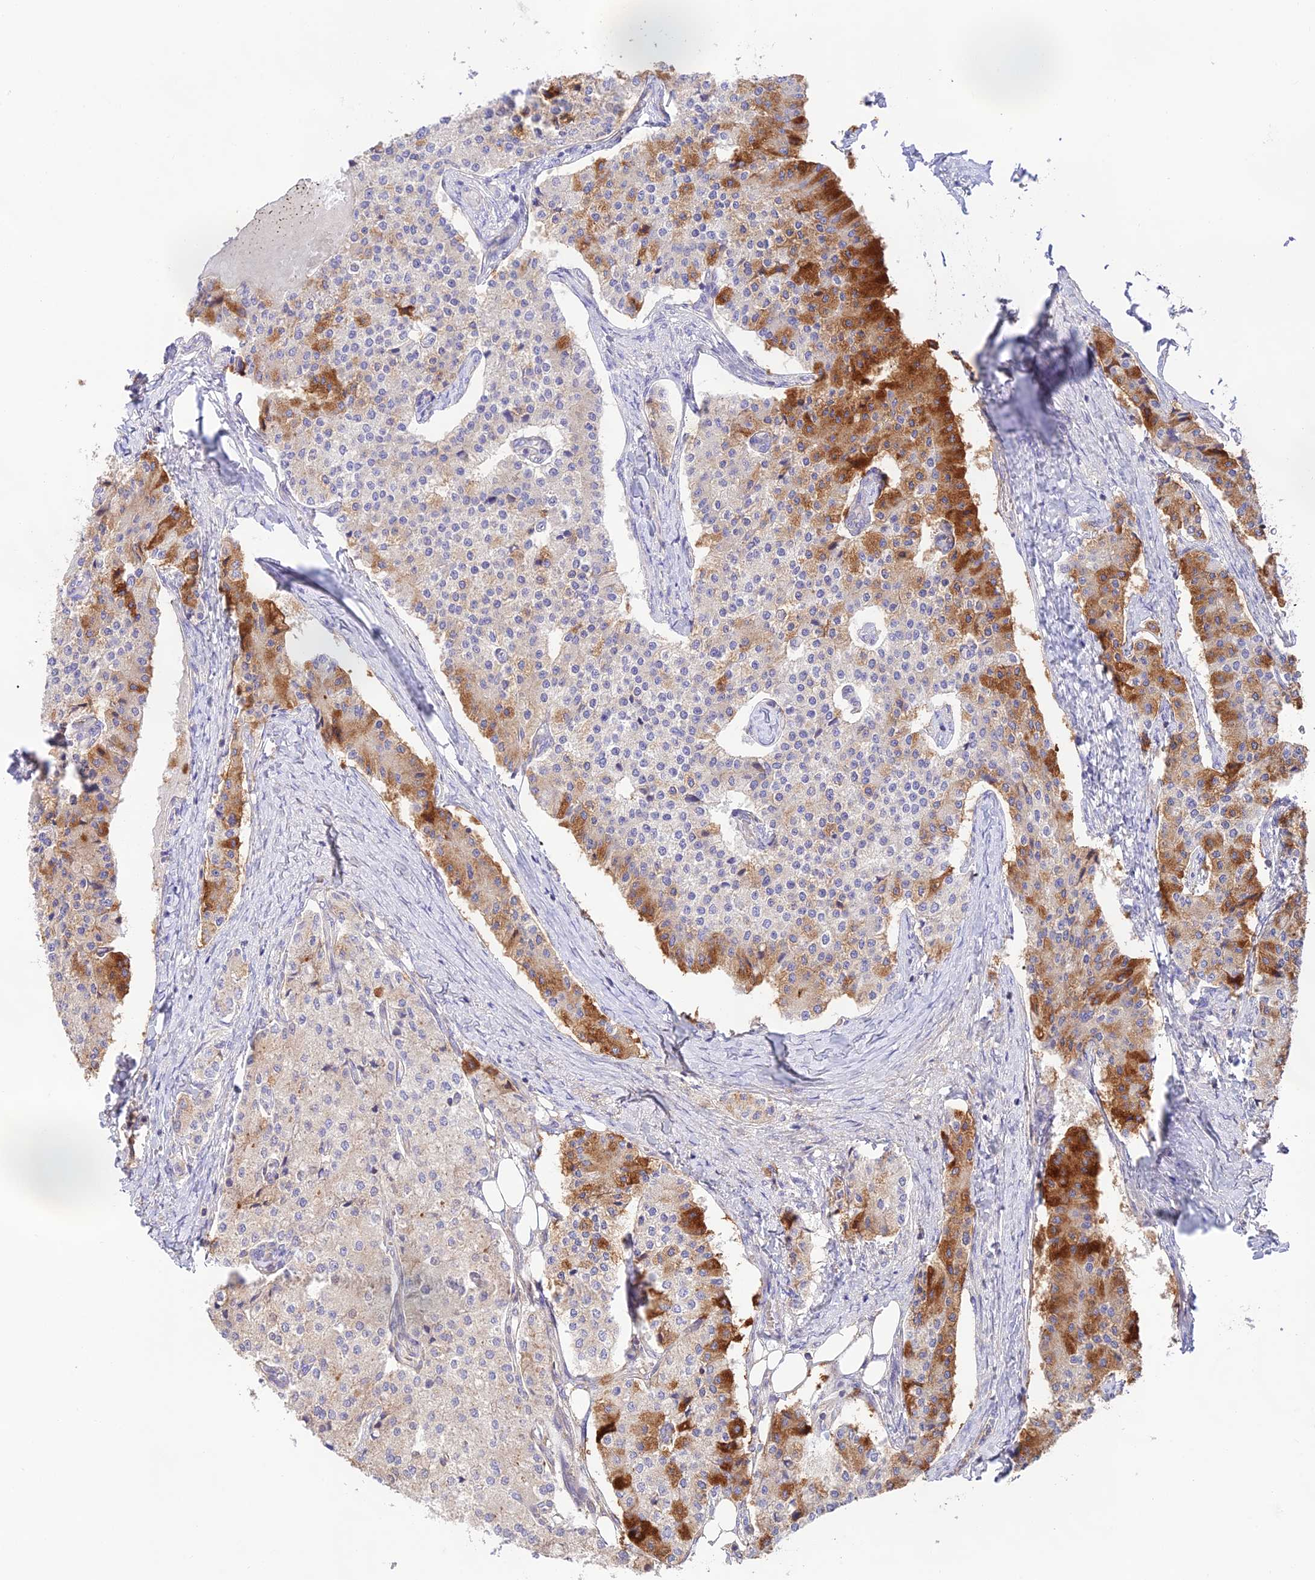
{"staining": {"intensity": "moderate", "quantity": "25%-75%", "location": "cytoplasmic/membranous"}, "tissue": "carcinoid", "cell_type": "Tumor cells", "image_type": "cancer", "snomed": [{"axis": "morphology", "description": "Carcinoid, malignant, NOS"}, {"axis": "topography", "description": "Colon"}], "caption": "A brown stain shows moderate cytoplasmic/membranous positivity of a protein in malignant carcinoid tumor cells.", "gene": "CAMSAP3", "patient": {"sex": "female", "age": 52}}